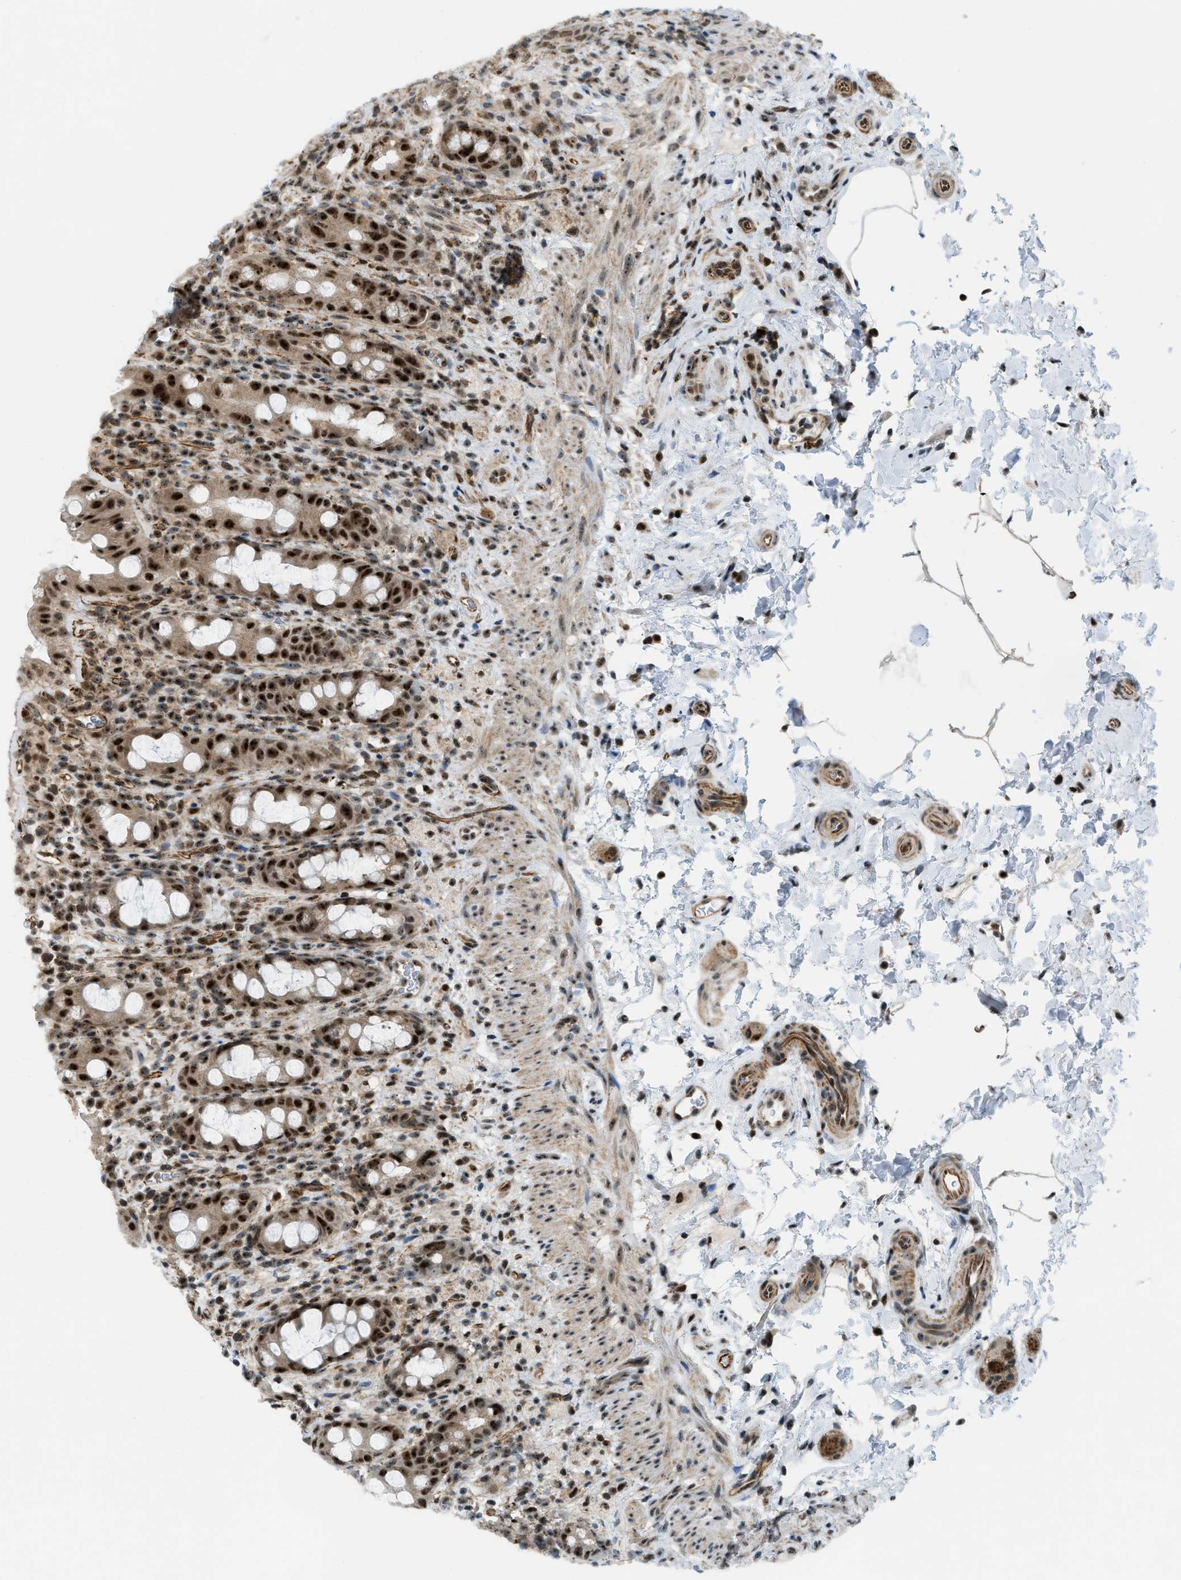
{"staining": {"intensity": "strong", "quantity": ">75%", "location": "nuclear"}, "tissue": "rectum", "cell_type": "Glandular cells", "image_type": "normal", "snomed": [{"axis": "morphology", "description": "Normal tissue, NOS"}, {"axis": "topography", "description": "Rectum"}], "caption": "Immunohistochemistry (IHC) photomicrograph of normal rectum stained for a protein (brown), which demonstrates high levels of strong nuclear staining in about >75% of glandular cells.", "gene": "E2F1", "patient": {"sex": "male", "age": 44}}